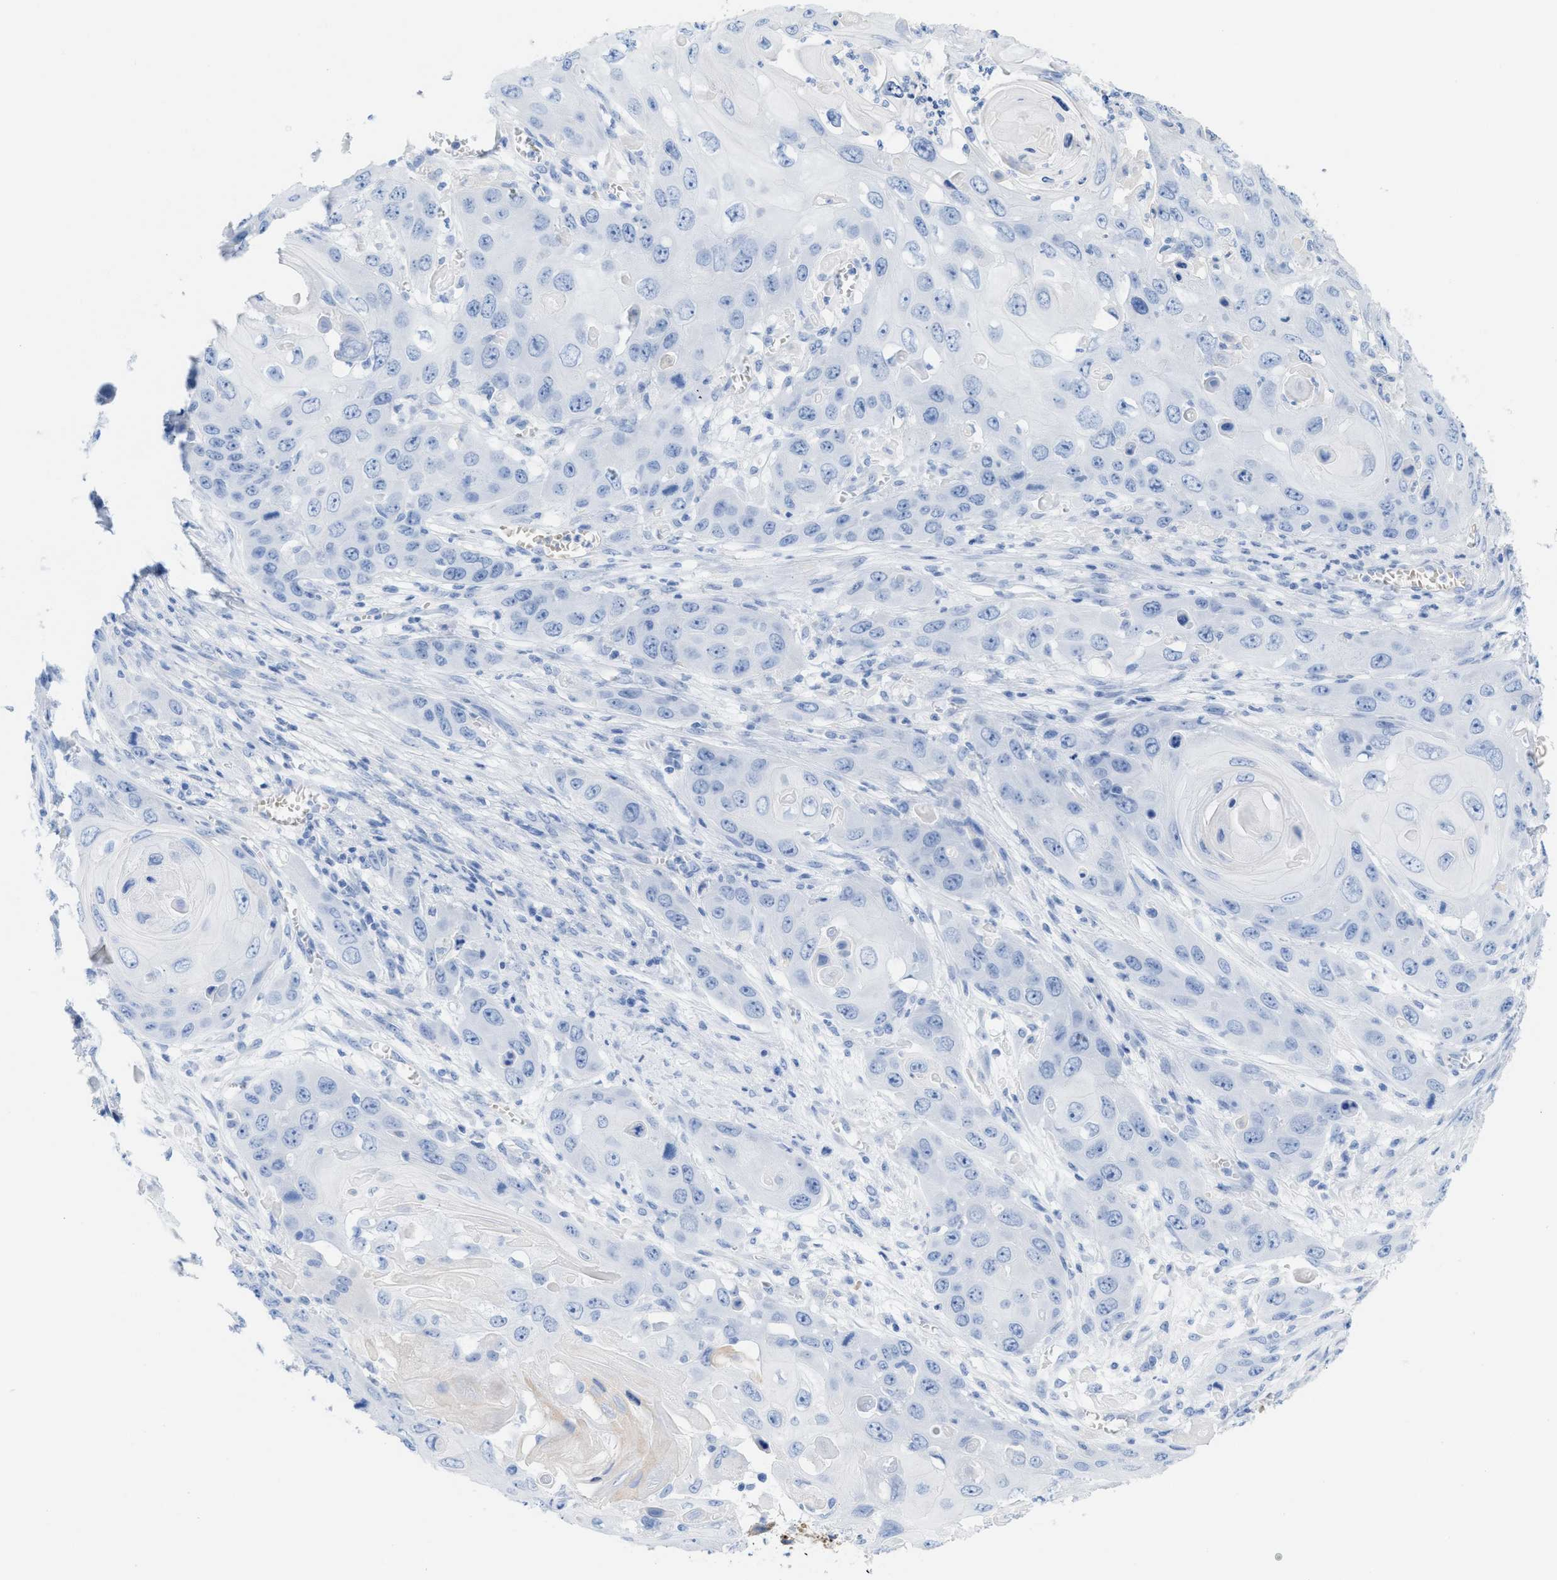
{"staining": {"intensity": "negative", "quantity": "none", "location": "none"}, "tissue": "skin cancer", "cell_type": "Tumor cells", "image_type": "cancer", "snomed": [{"axis": "morphology", "description": "Squamous cell carcinoma, NOS"}, {"axis": "topography", "description": "Skin"}], "caption": "Human skin cancer (squamous cell carcinoma) stained for a protein using IHC demonstrates no expression in tumor cells.", "gene": "ANKFN1", "patient": {"sex": "male", "age": 55}}